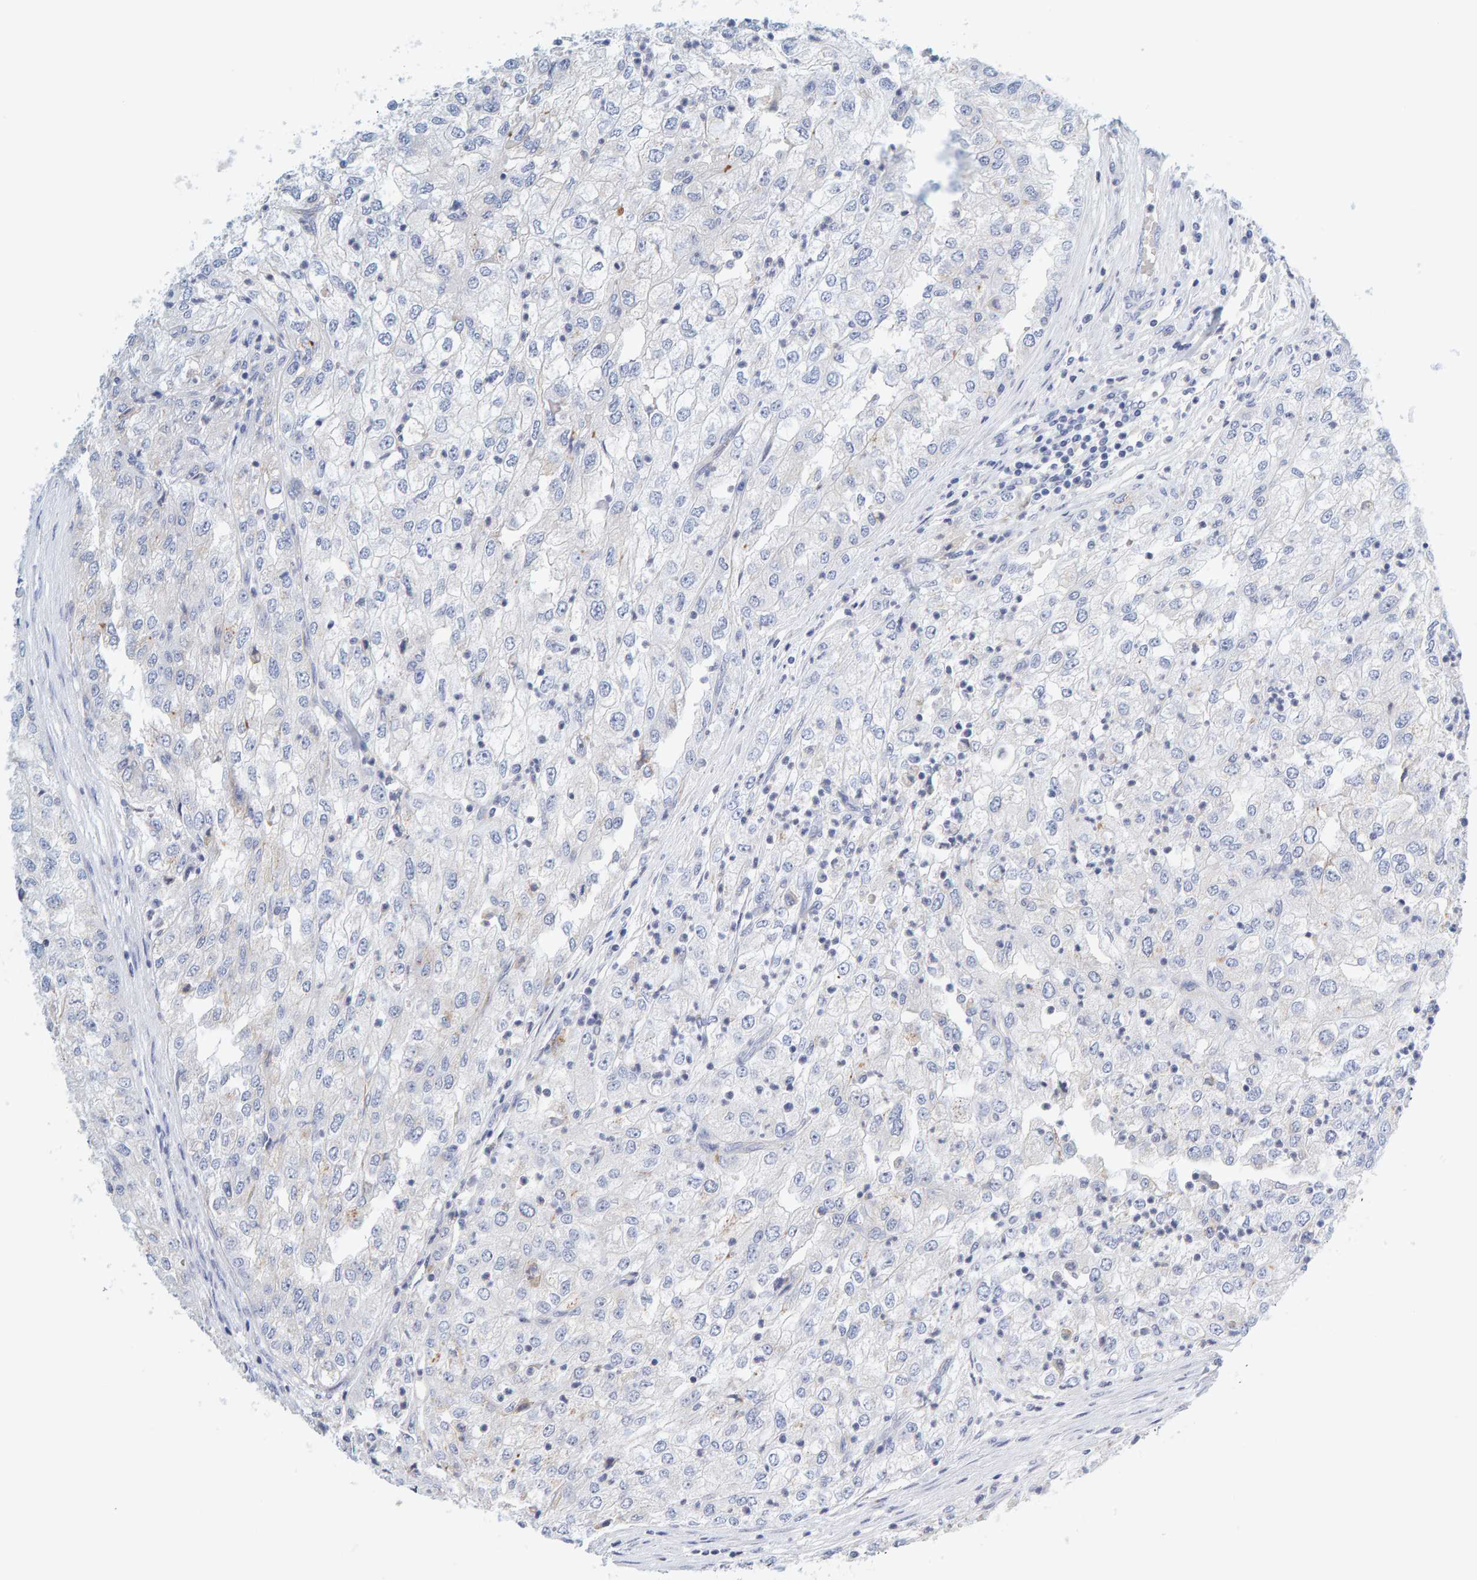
{"staining": {"intensity": "negative", "quantity": "none", "location": "none"}, "tissue": "renal cancer", "cell_type": "Tumor cells", "image_type": "cancer", "snomed": [{"axis": "morphology", "description": "Adenocarcinoma, NOS"}, {"axis": "topography", "description": "Kidney"}], "caption": "This image is of renal cancer (adenocarcinoma) stained with IHC to label a protein in brown with the nuclei are counter-stained blue. There is no positivity in tumor cells.", "gene": "MOG", "patient": {"sex": "female", "age": 54}}